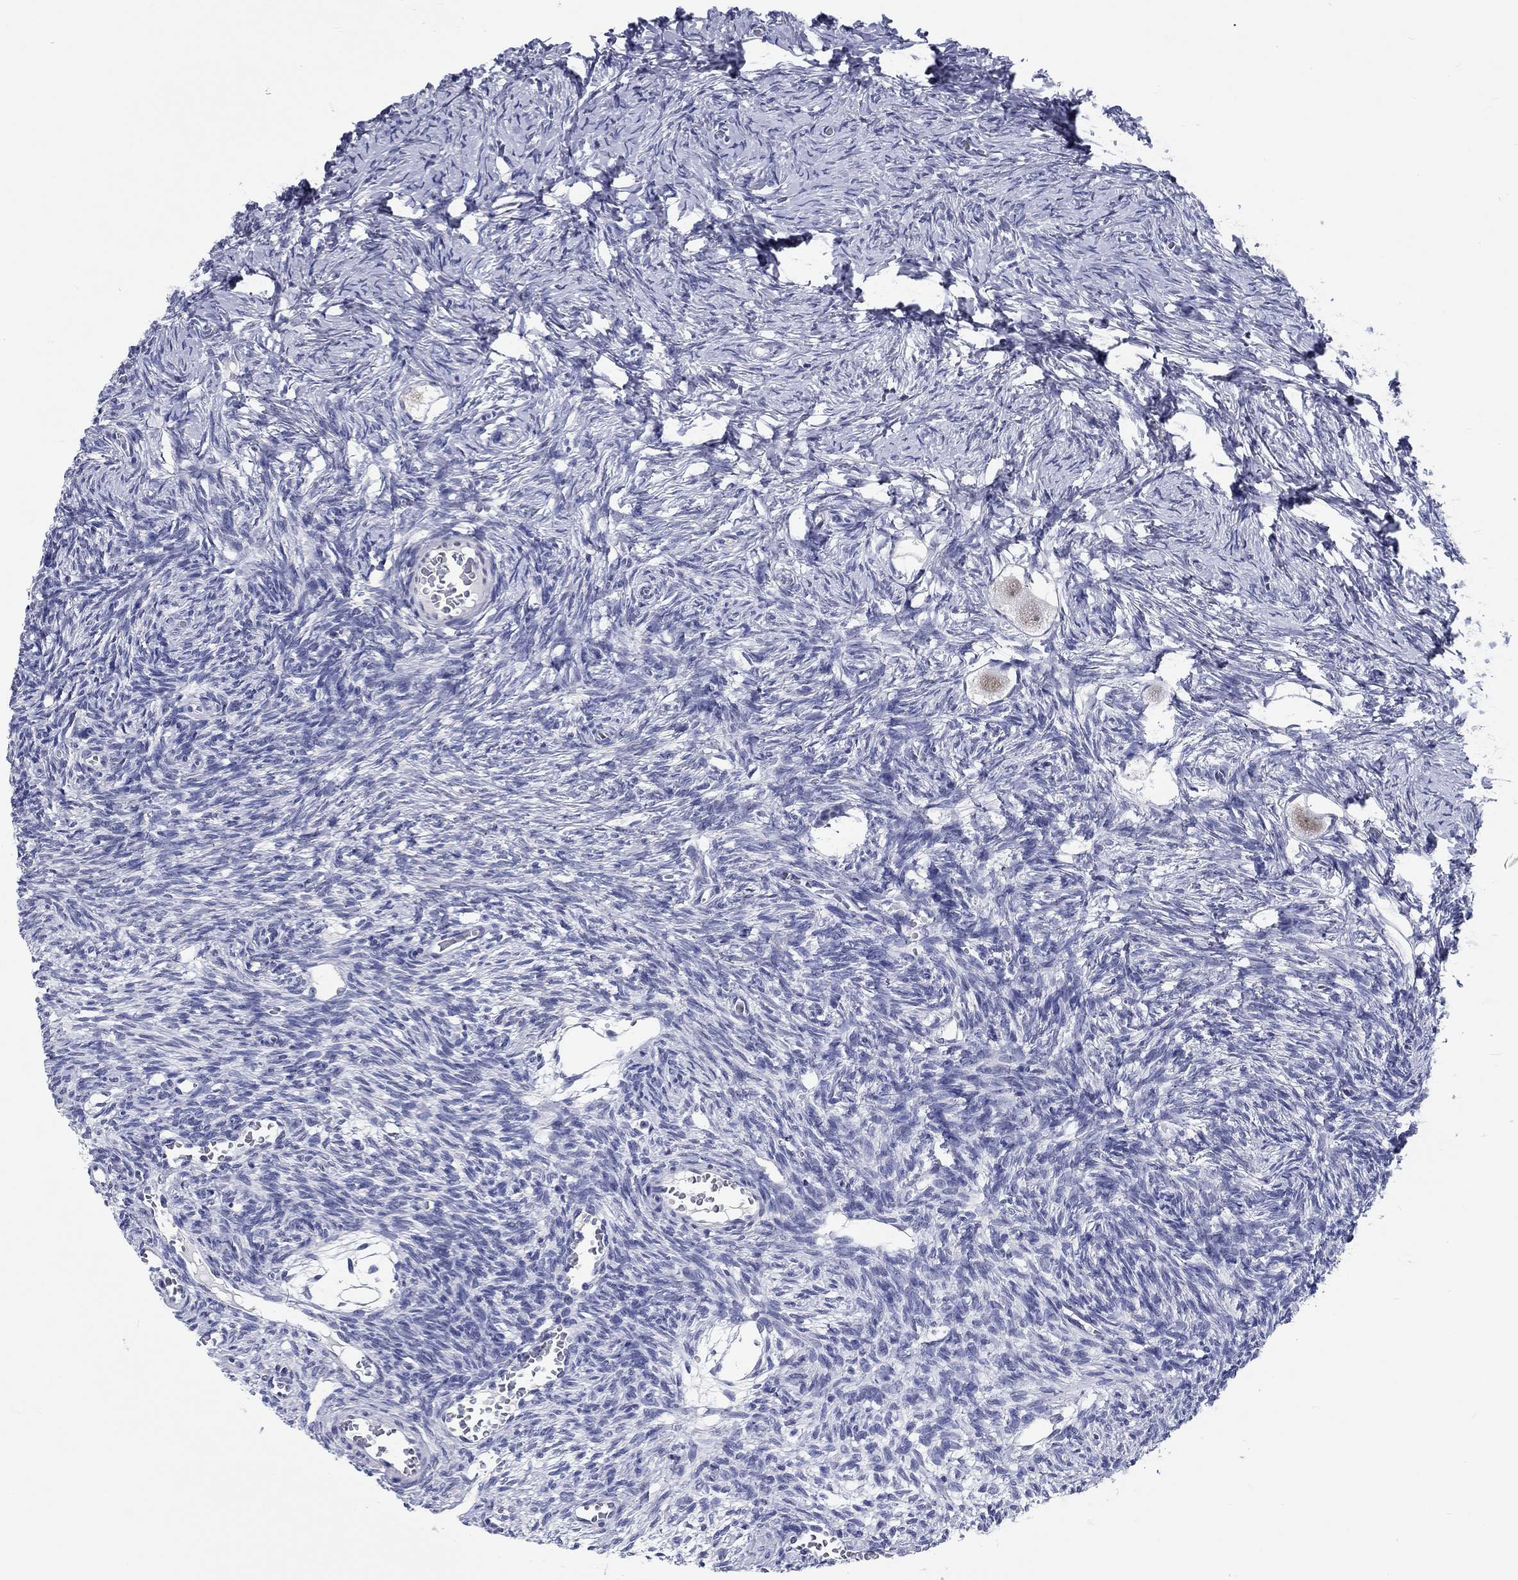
{"staining": {"intensity": "moderate", "quantity": "<25%", "location": "nuclear"}, "tissue": "ovary", "cell_type": "Follicle cells", "image_type": "normal", "snomed": [{"axis": "morphology", "description": "Normal tissue, NOS"}, {"axis": "topography", "description": "Ovary"}], "caption": "Ovary stained with DAB immunohistochemistry reveals low levels of moderate nuclear staining in approximately <25% of follicle cells.", "gene": "GRIN1", "patient": {"sex": "female", "age": 27}}